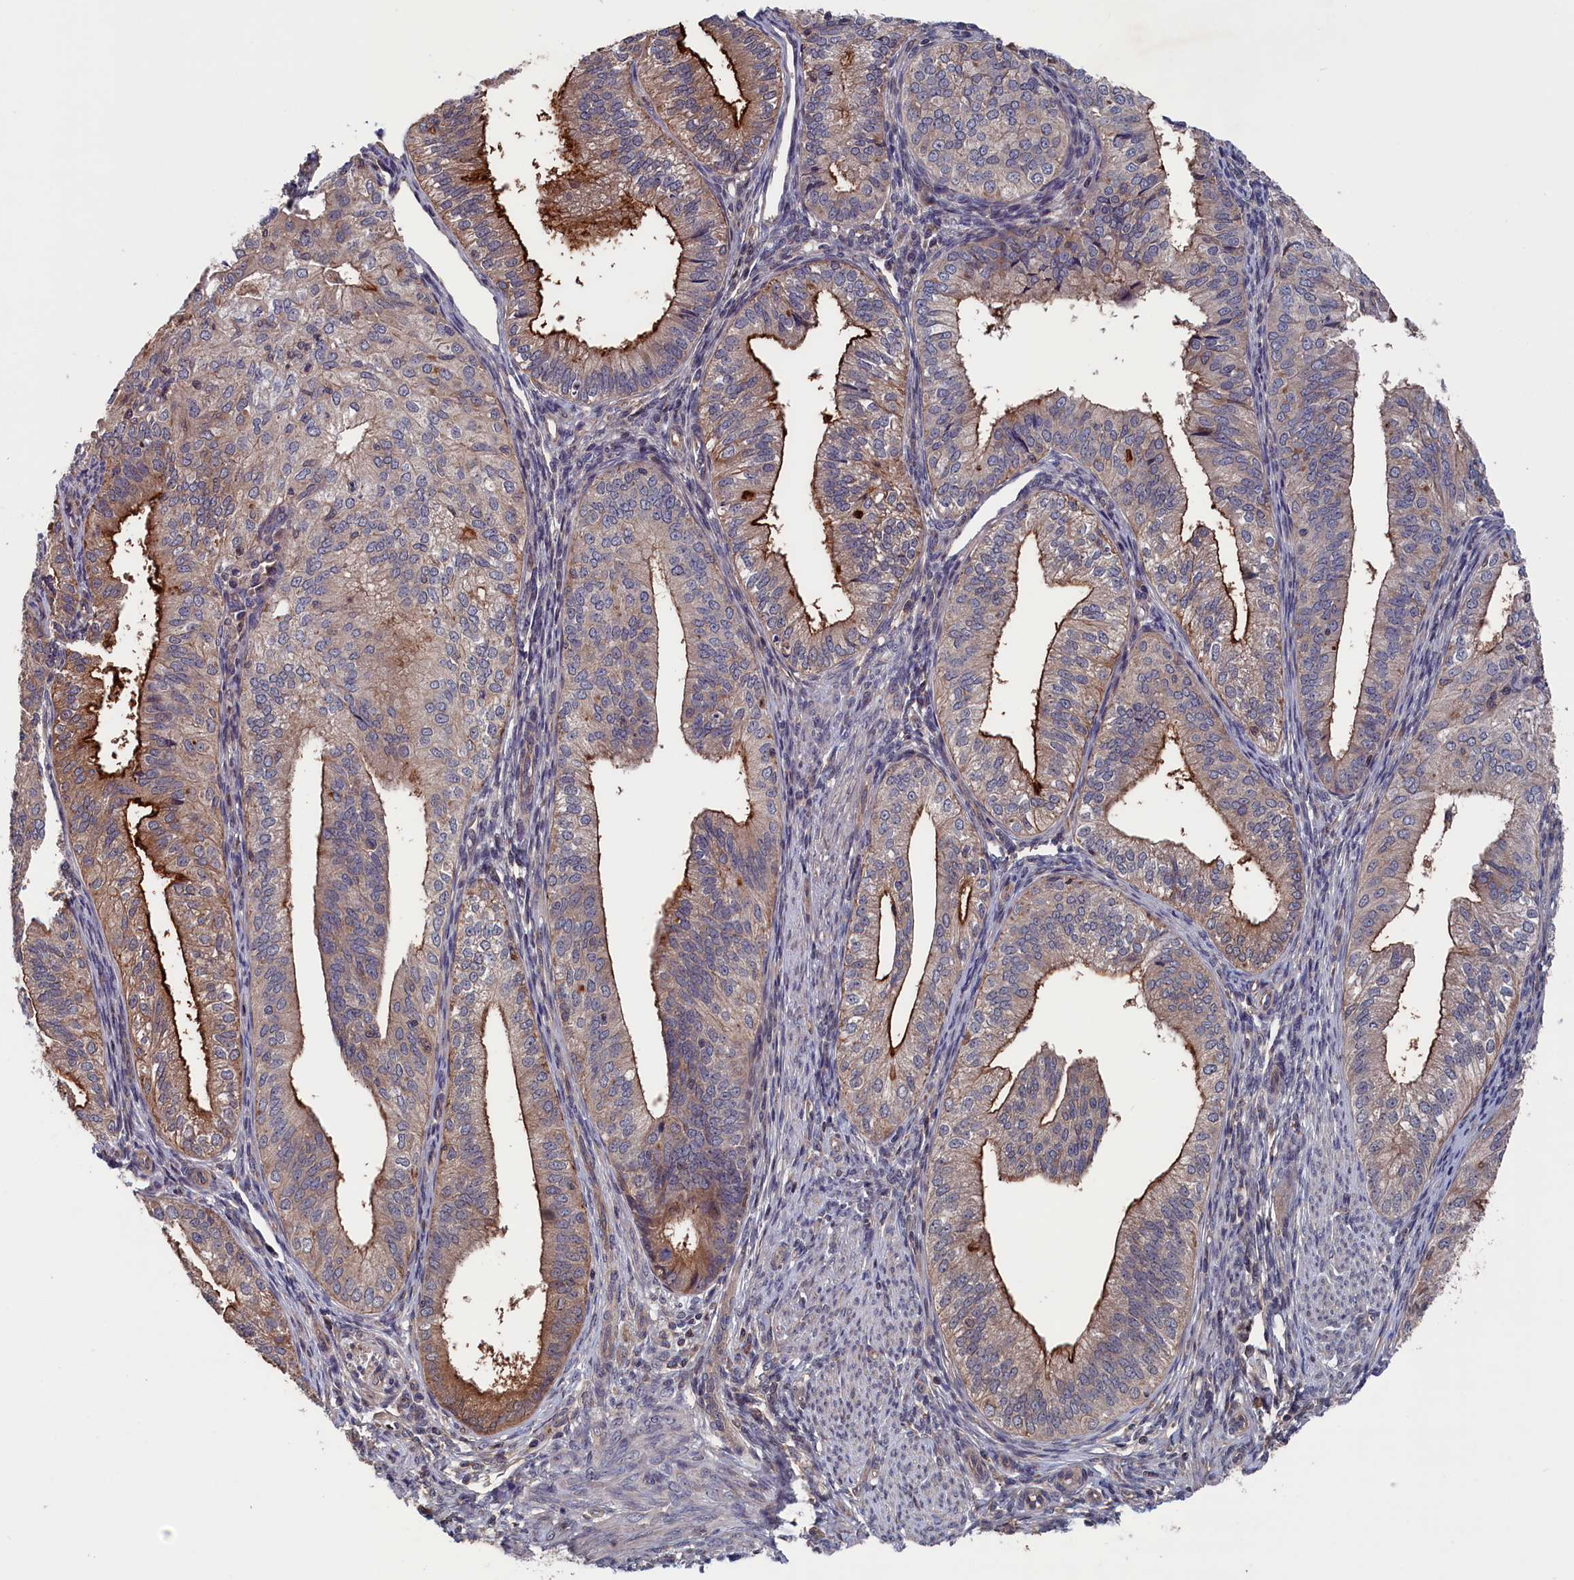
{"staining": {"intensity": "strong", "quantity": "25%-75%", "location": "cytoplasmic/membranous"}, "tissue": "endometrial cancer", "cell_type": "Tumor cells", "image_type": "cancer", "snomed": [{"axis": "morphology", "description": "Adenocarcinoma, NOS"}, {"axis": "topography", "description": "Endometrium"}], "caption": "Immunohistochemistry micrograph of endometrial cancer stained for a protein (brown), which displays high levels of strong cytoplasmic/membranous staining in approximately 25%-75% of tumor cells.", "gene": "SPATA13", "patient": {"sex": "female", "age": 50}}